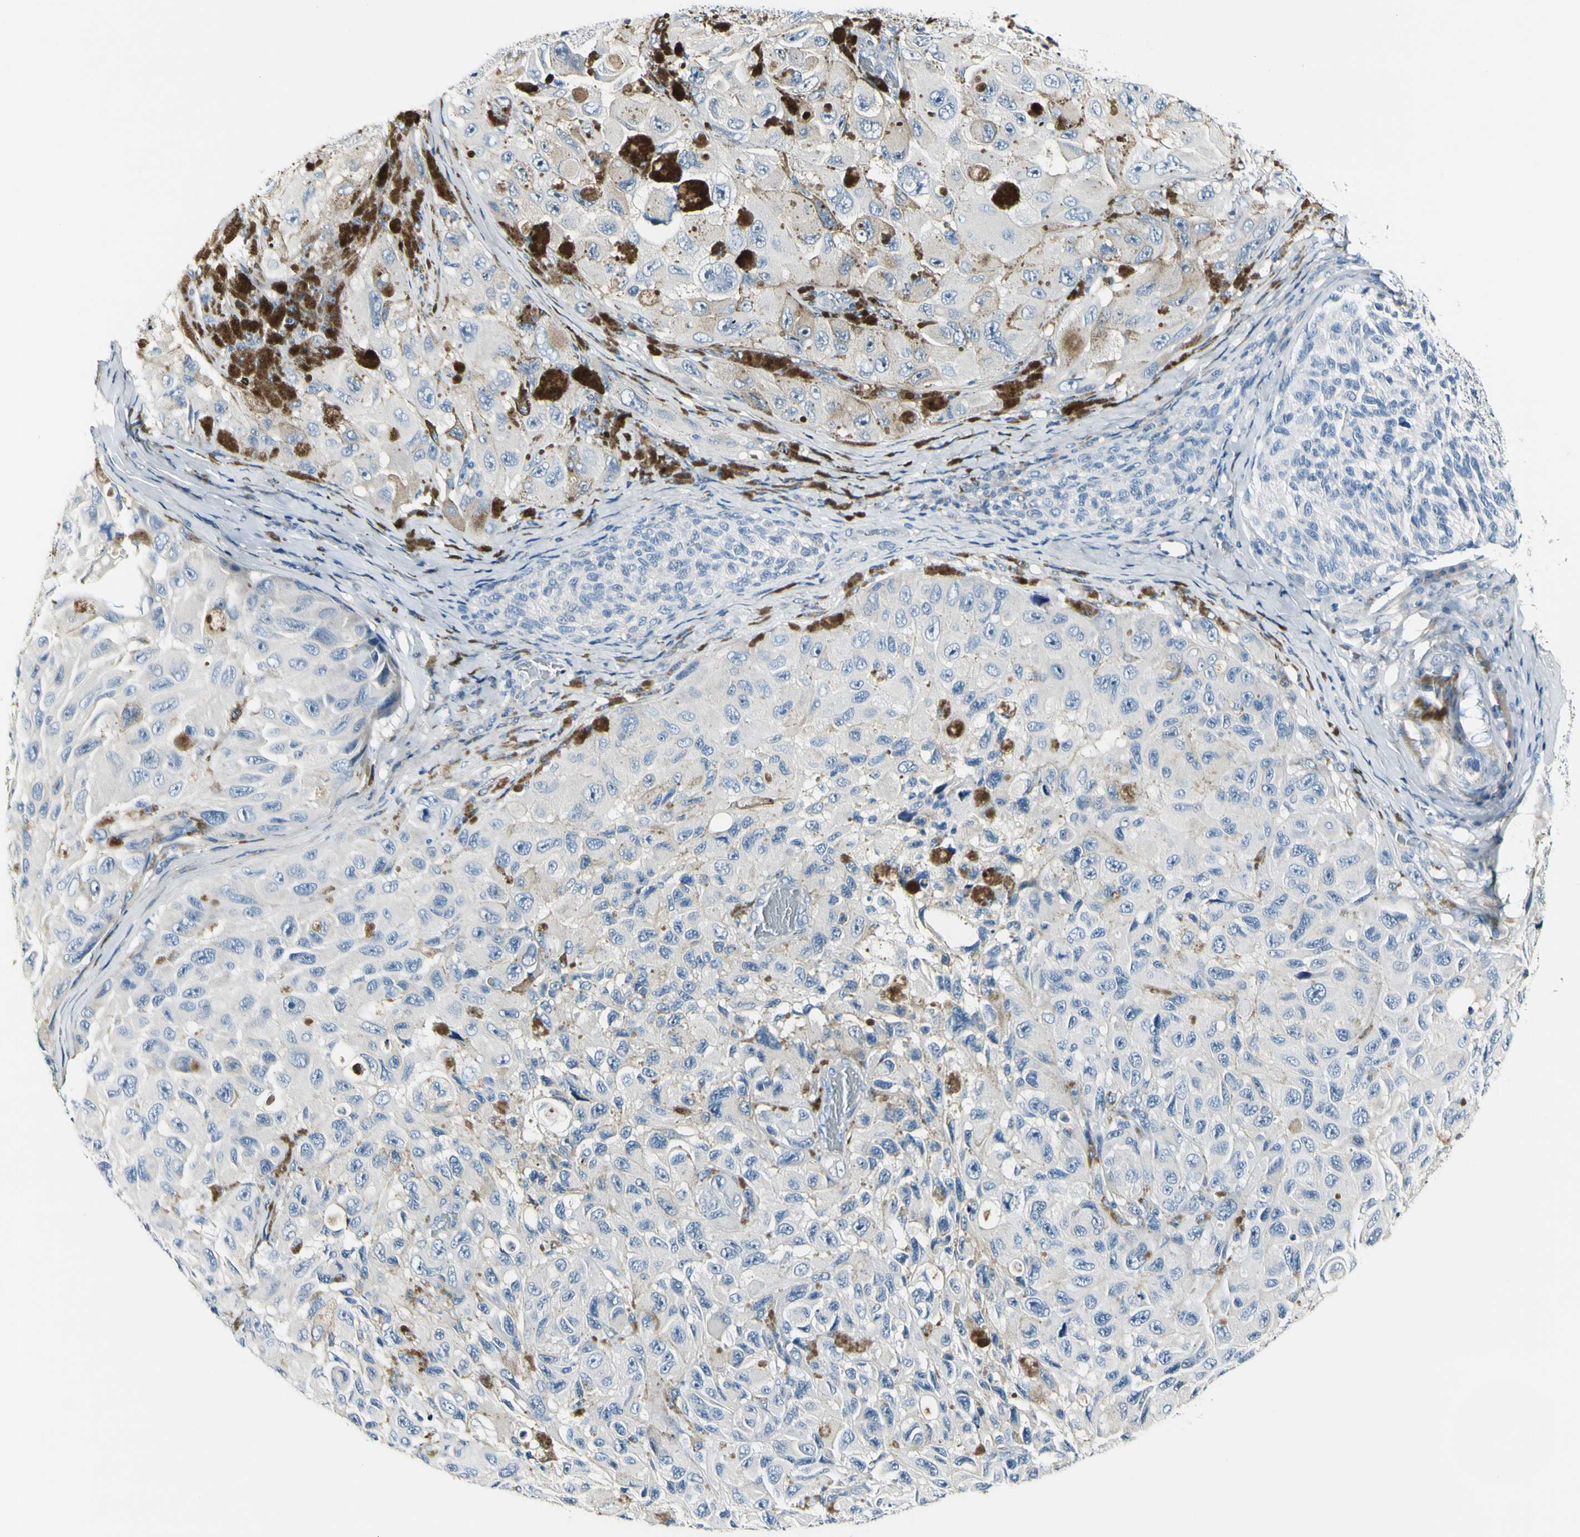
{"staining": {"intensity": "negative", "quantity": "none", "location": "none"}, "tissue": "melanoma", "cell_type": "Tumor cells", "image_type": "cancer", "snomed": [{"axis": "morphology", "description": "Malignant melanoma, NOS"}, {"axis": "topography", "description": "Skin"}], "caption": "Malignant melanoma was stained to show a protein in brown. There is no significant positivity in tumor cells. (Brightfield microscopy of DAB (3,3'-diaminobenzidine) immunohistochemistry (IHC) at high magnification).", "gene": "COL6A3", "patient": {"sex": "female", "age": 73}}